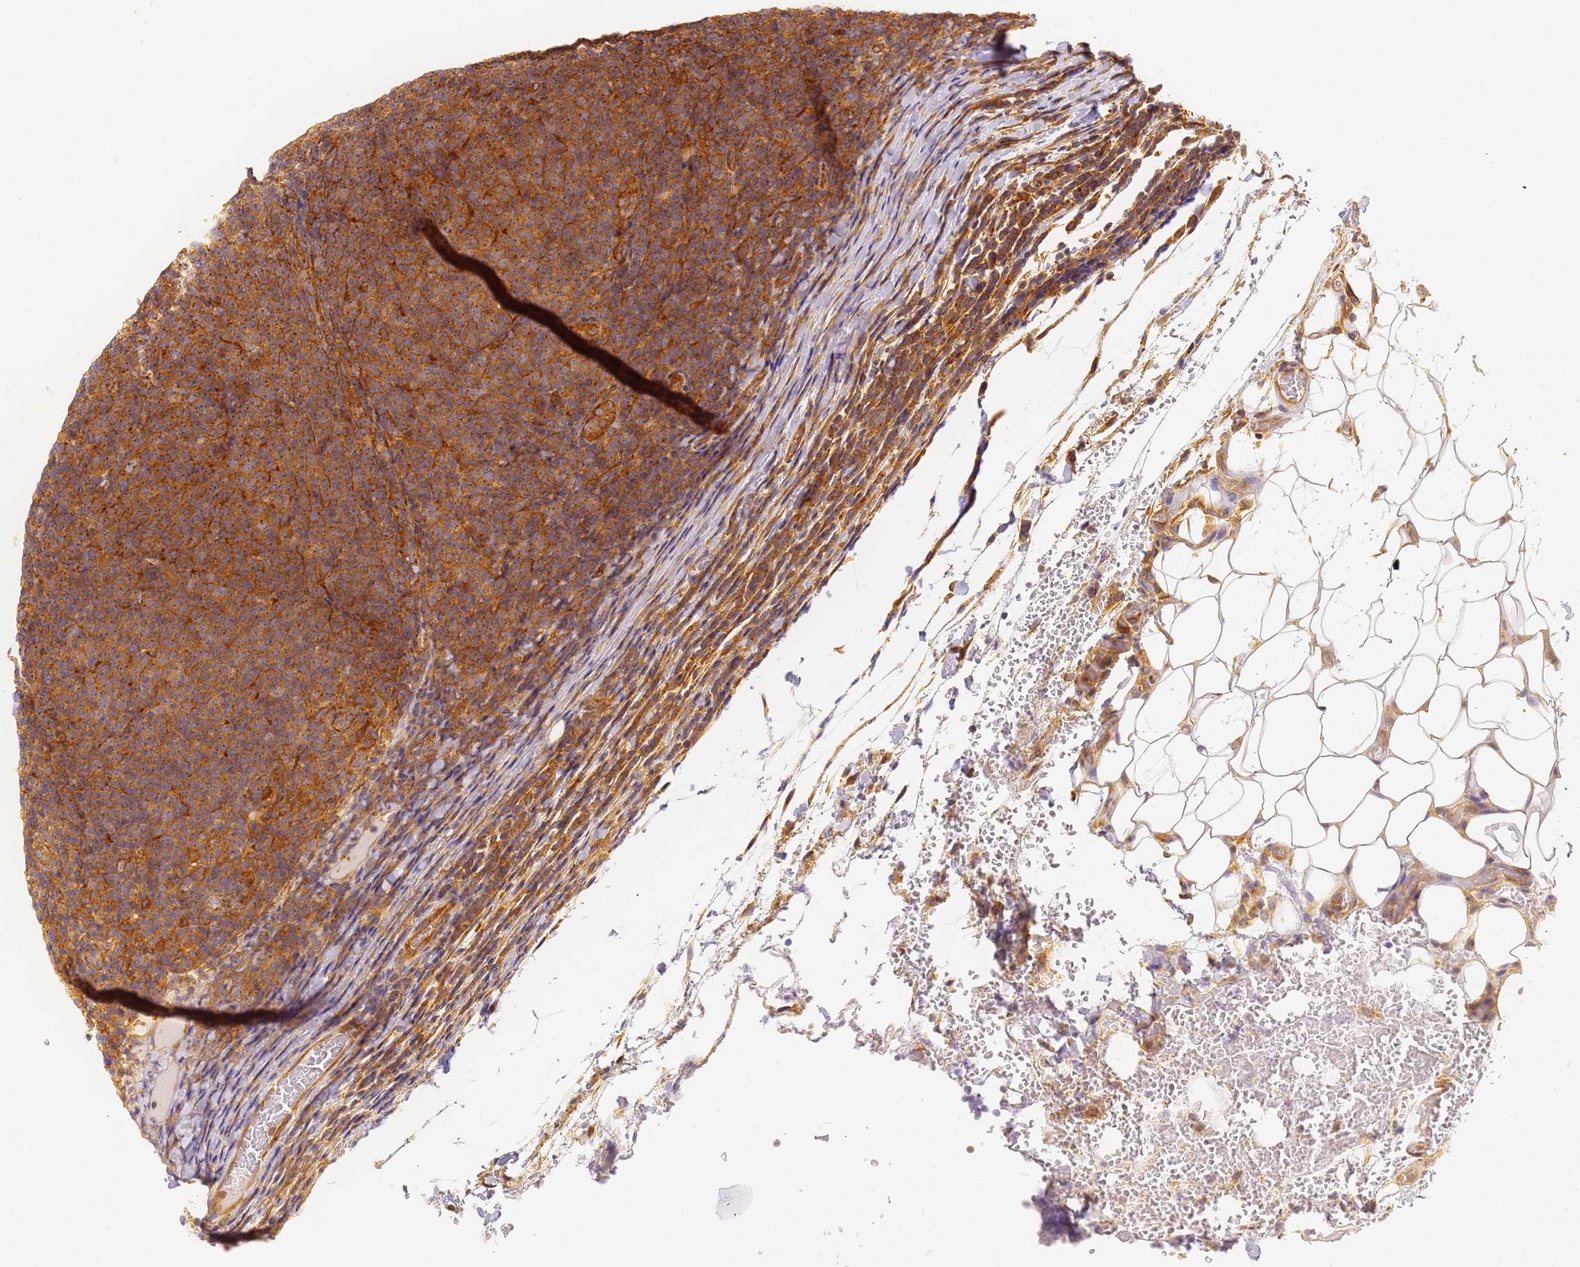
{"staining": {"intensity": "moderate", "quantity": ">75%", "location": "cytoplasmic/membranous"}, "tissue": "lymphoma", "cell_type": "Tumor cells", "image_type": "cancer", "snomed": [{"axis": "morphology", "description": "Malignant lymphoma, non-Hodgkin's type, Low grade"}, {"axis": "topography", "description": "Lymph node"}], "caption": "Approximately >75% of tumor cells in human lymphoma show moderate cytoplasmic/membranous protein positivity as visualized by brown immunohistochemical staining.", "gene": "DYNC1I2", "patient": {"sex": "male", "age": 66}}